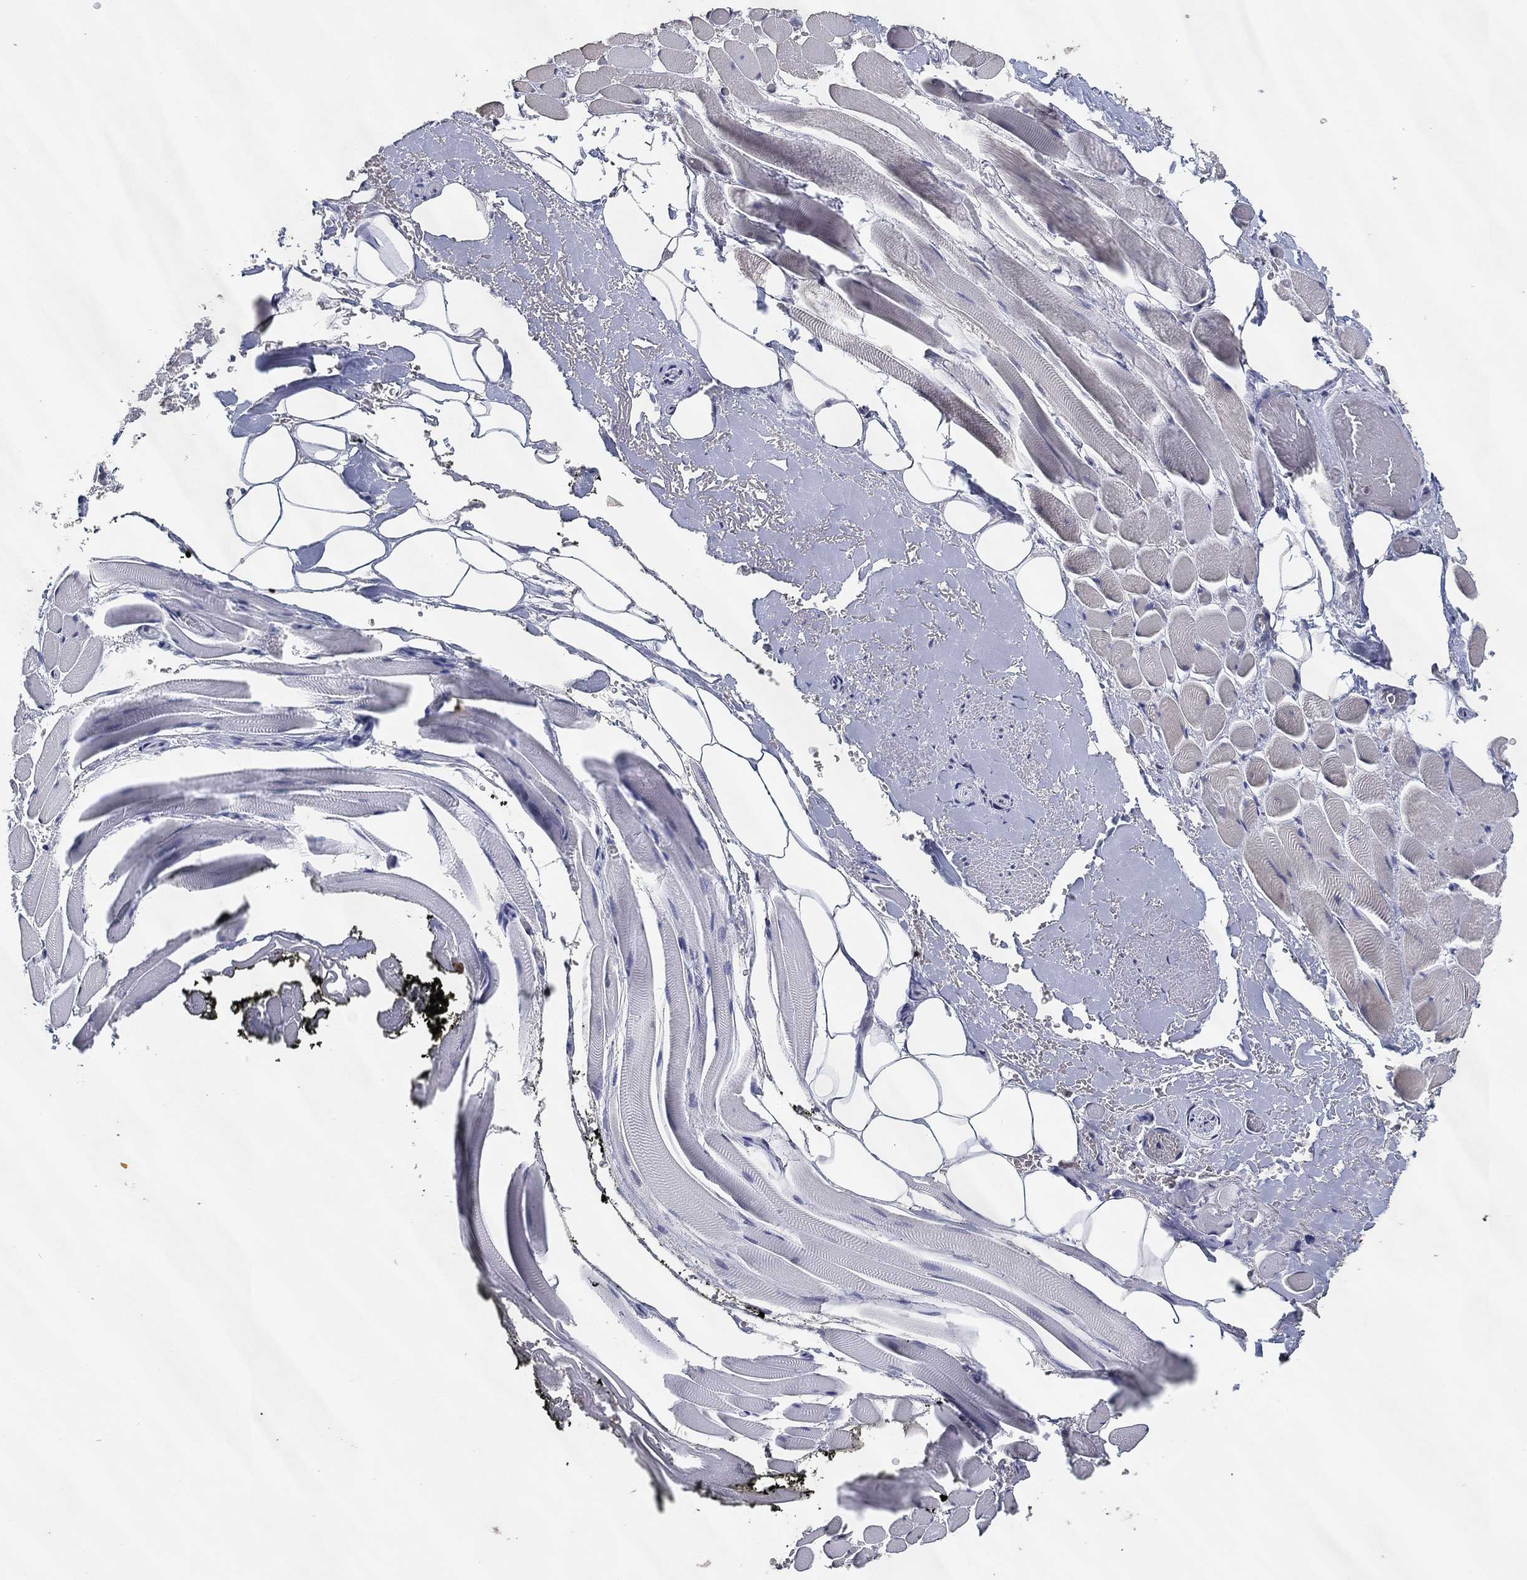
{"staining": {"intensity": "negative", "quantity": "none", "location": "none"}, "tissue": "adipose tissue", "cell_type": "Adipocytes", "image_type": "normal", "snomed": [{"axis": "morphology", "description": "Normal tissue, NOS"}, {"axis": "topography", "description": "Anal"}, {"axis": "topography", "description": "Peripheral nerve tissue"}], "caption": "IHC histopathology image of unremarkable human adipose tissue stained for a protein (brown), which displays no expression in adipocytes. (DAB IHC, high magnification).", "gene": "DSG1", "patient": {"sex": "male", "age": 53}}